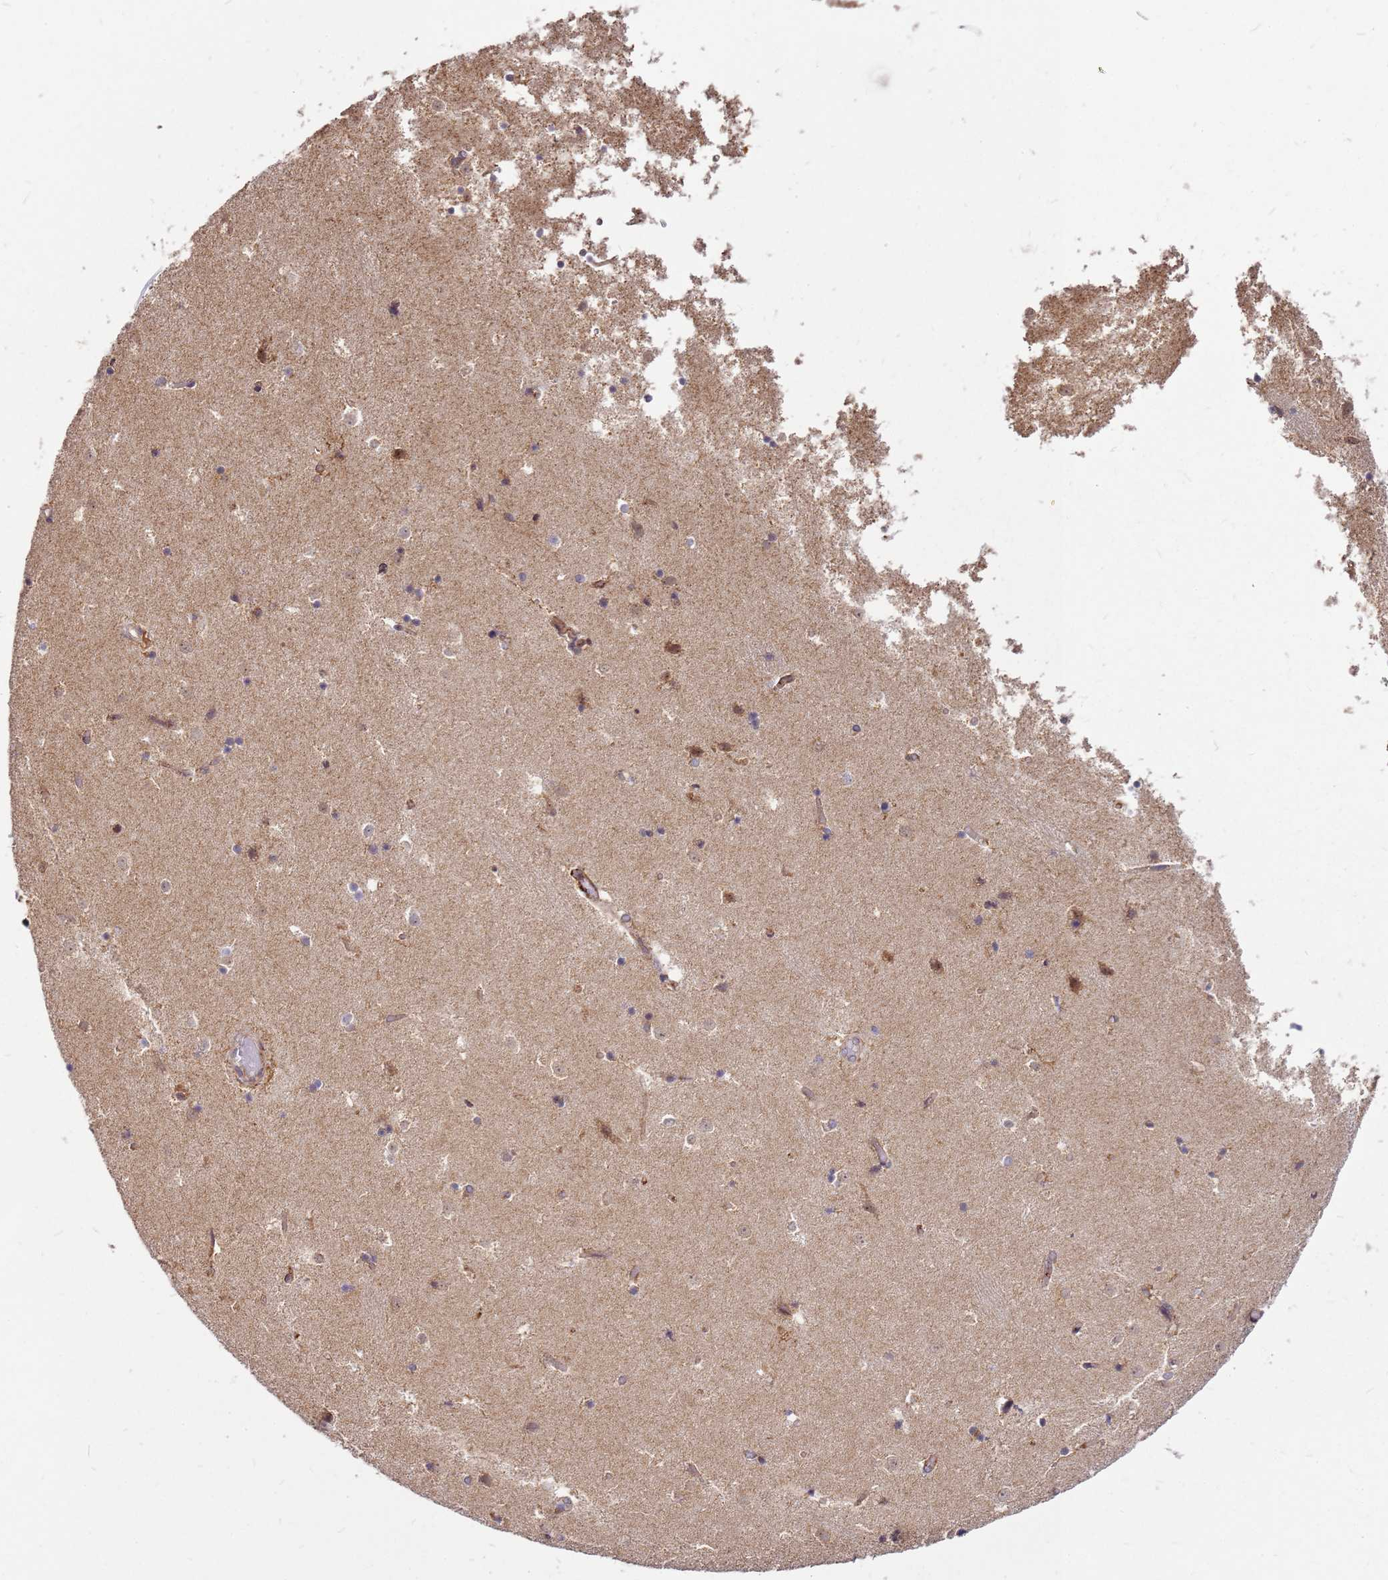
{"staining": {"intensity": "negative", "quantity": "none", "location": "none"}, "tissue": "caudate", "cell_type": "Glial cells", "image_type": "normal", "snomed": [{"axis": "morphology", "description": "Normal tissue, NOS"}, {"axis": "topography", "description": "Lateral ventricle wall"}], "caption": "Immunohistochemistry histopathology image of normal caudate stained for a protein (brown), which shows no positivity in glial cells.", "gene": "CCDC159", "patient": {"sex": "female", "age": 52}}